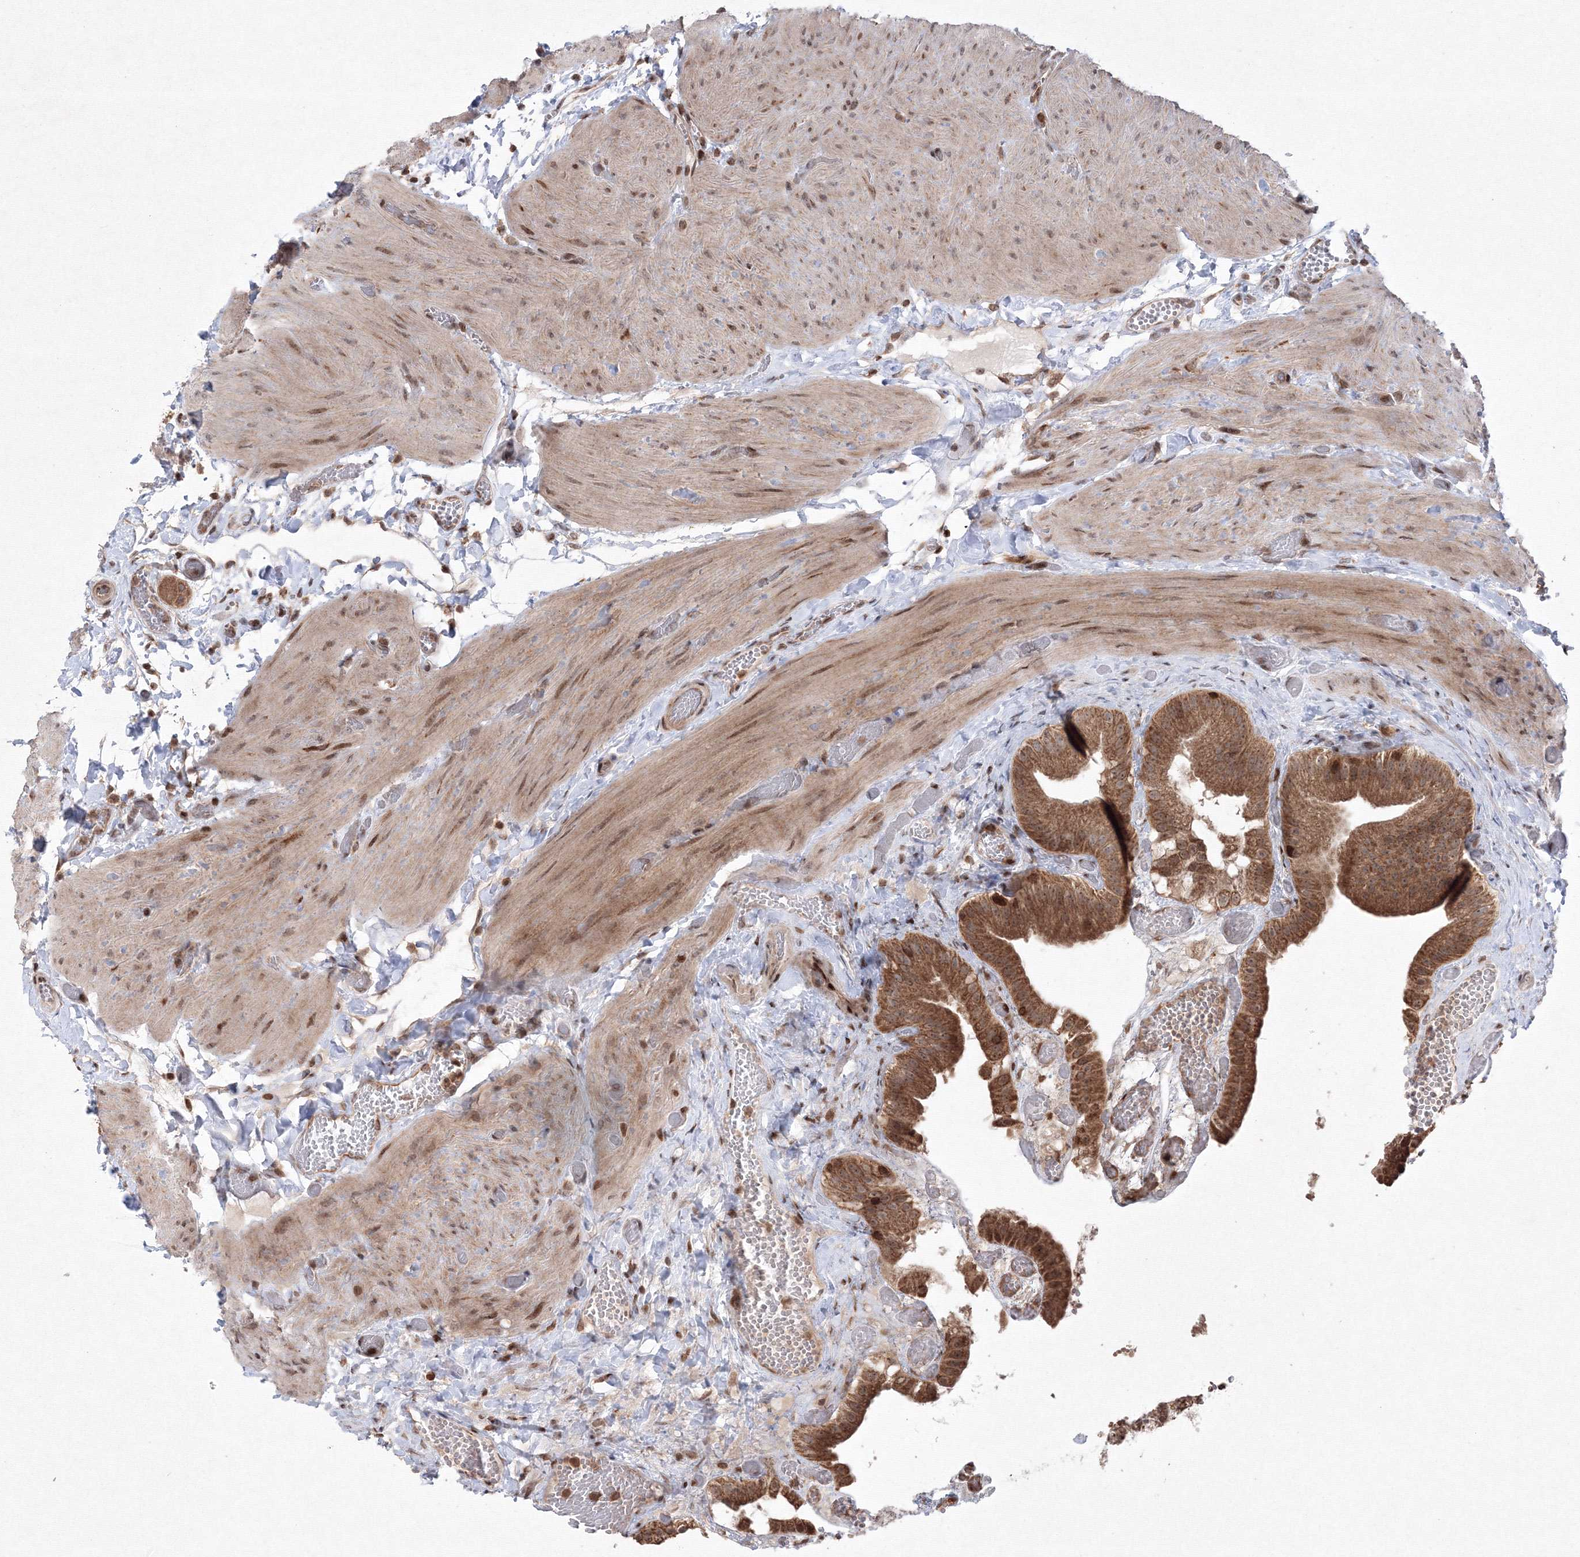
{"staining": {"intensity": "moderate", "quantity": ">75%", "location": "cytoplasmic/membranous,nuclear"}, "tissue": "gallbladder", "cell_type": "Glandular cells", "image_type": "normal", "snomed": [{"axis": "morphology", "description": "Normal tissue, NOS"}, {"axis": "topography", "description": "Gallbladder"}], "caption": "Protein staining of unremarkable gallbladder reveals moderate cytoplasmic/membranous,nuclear positivity in about >75% of glandular cells.", "gene": "MKRN2", "patient": {"sex": "female", "age": 64}}